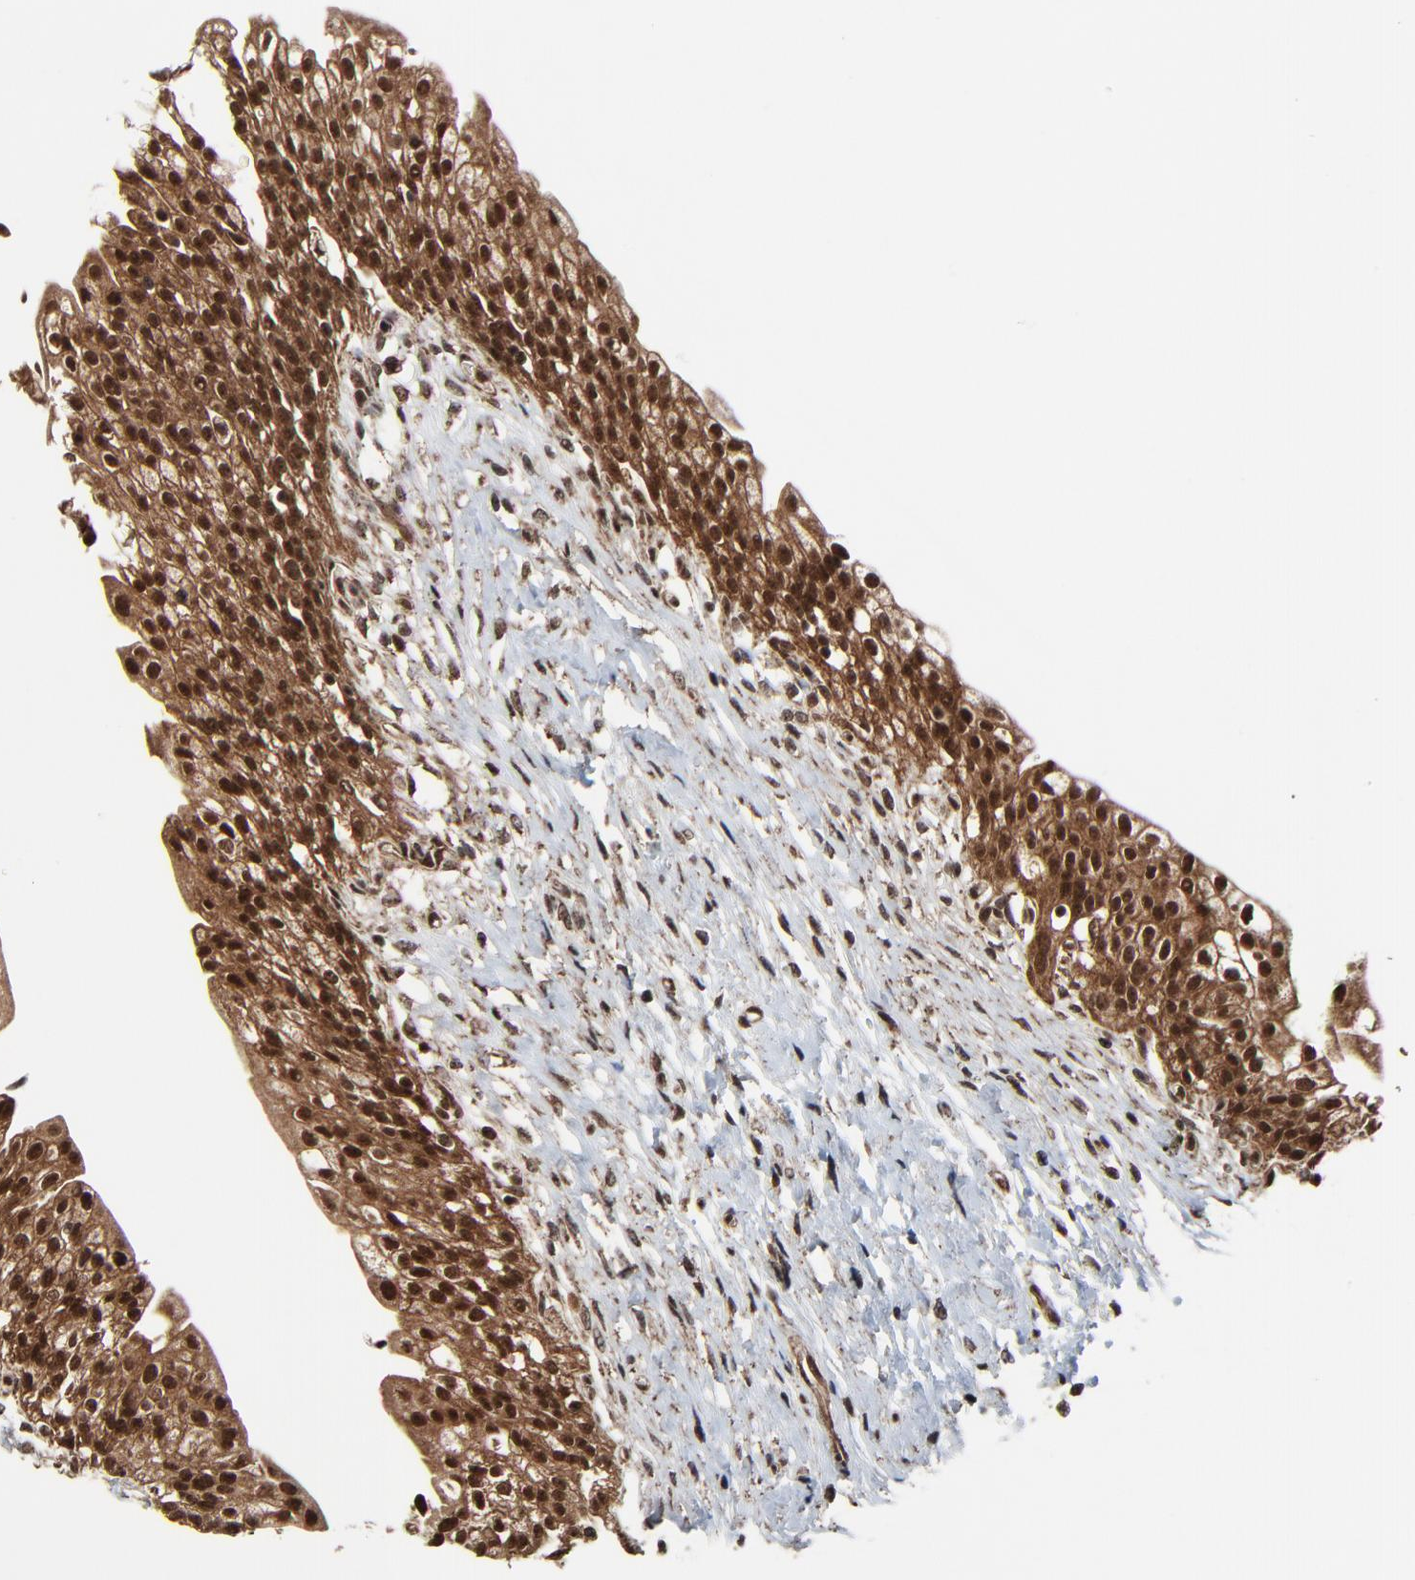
{"staining": {"intensity": "strong", "quantity": ">75%", "location": "cytoplasmic/membranous,nuclear"}, "tissue": "urinary bladder", "cell_type": "Urothelial cells", "image_type": "normal", "snomed": [{"axis": "morphology", "description": "Normal tissue, NOS"}, {"axis": "topography", "description": "Urinary bladder"}], "caption": "Protein expression by immunohistochemistry (IHC) displays strong cytoplasmic/membranous,nuclear positivity in about >75% of urothelial cells in normal urinary bladder.", "gene": "RHOJ", "patient": {"sex": "female", "age": 80}}